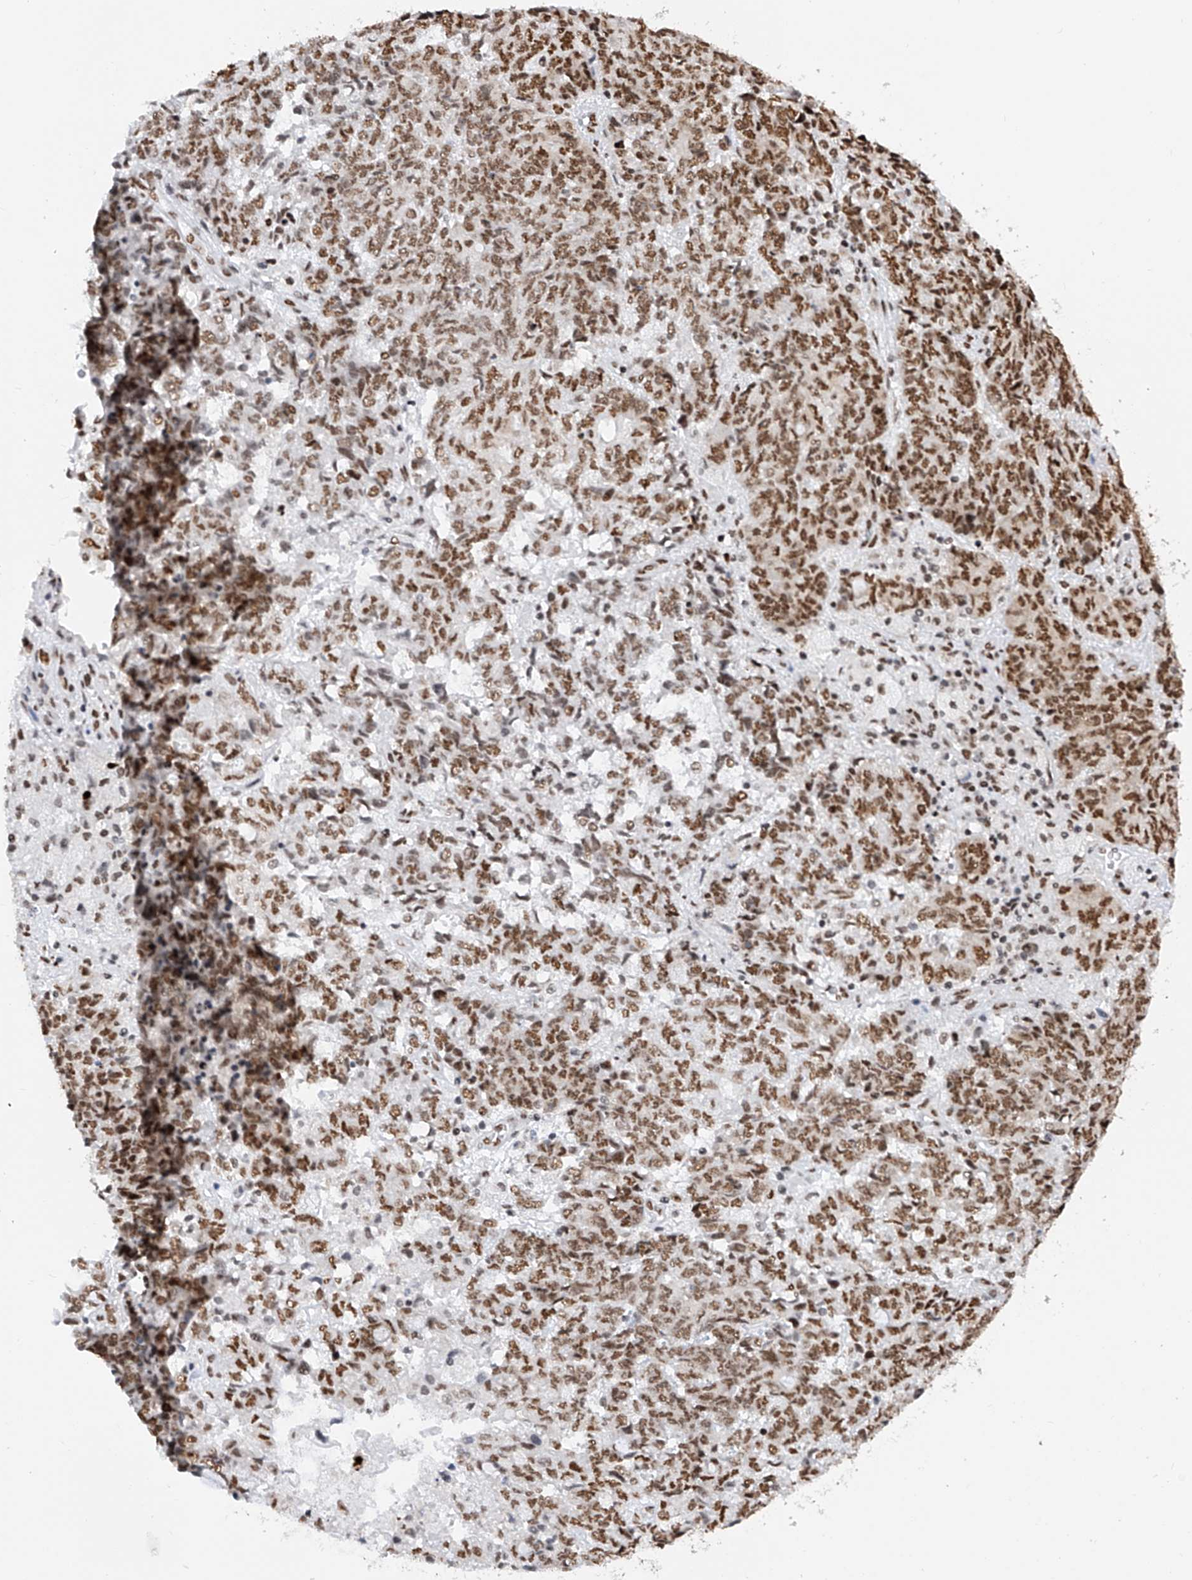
{"staining": {"intensity": "moderate", "quantity": ">75%", "location": "nuclear"}, "tissue": "endometrial cancer", "cell_type": "Tumor cells", "image_type": "cancer", "snomed": [{"axis": "morphology", "description": "Adenocarcinoma, NOS"}, {"axis": "topography", "description": "Endometrium"}], "caption": "Adenocarcinoma (endometrial) stained for a protein (brown) shows moderate nuclear positive staining in about >75% of tumor cells.", "gene": "SRSF6", "patient": {"sex": "female", "age": 80}}